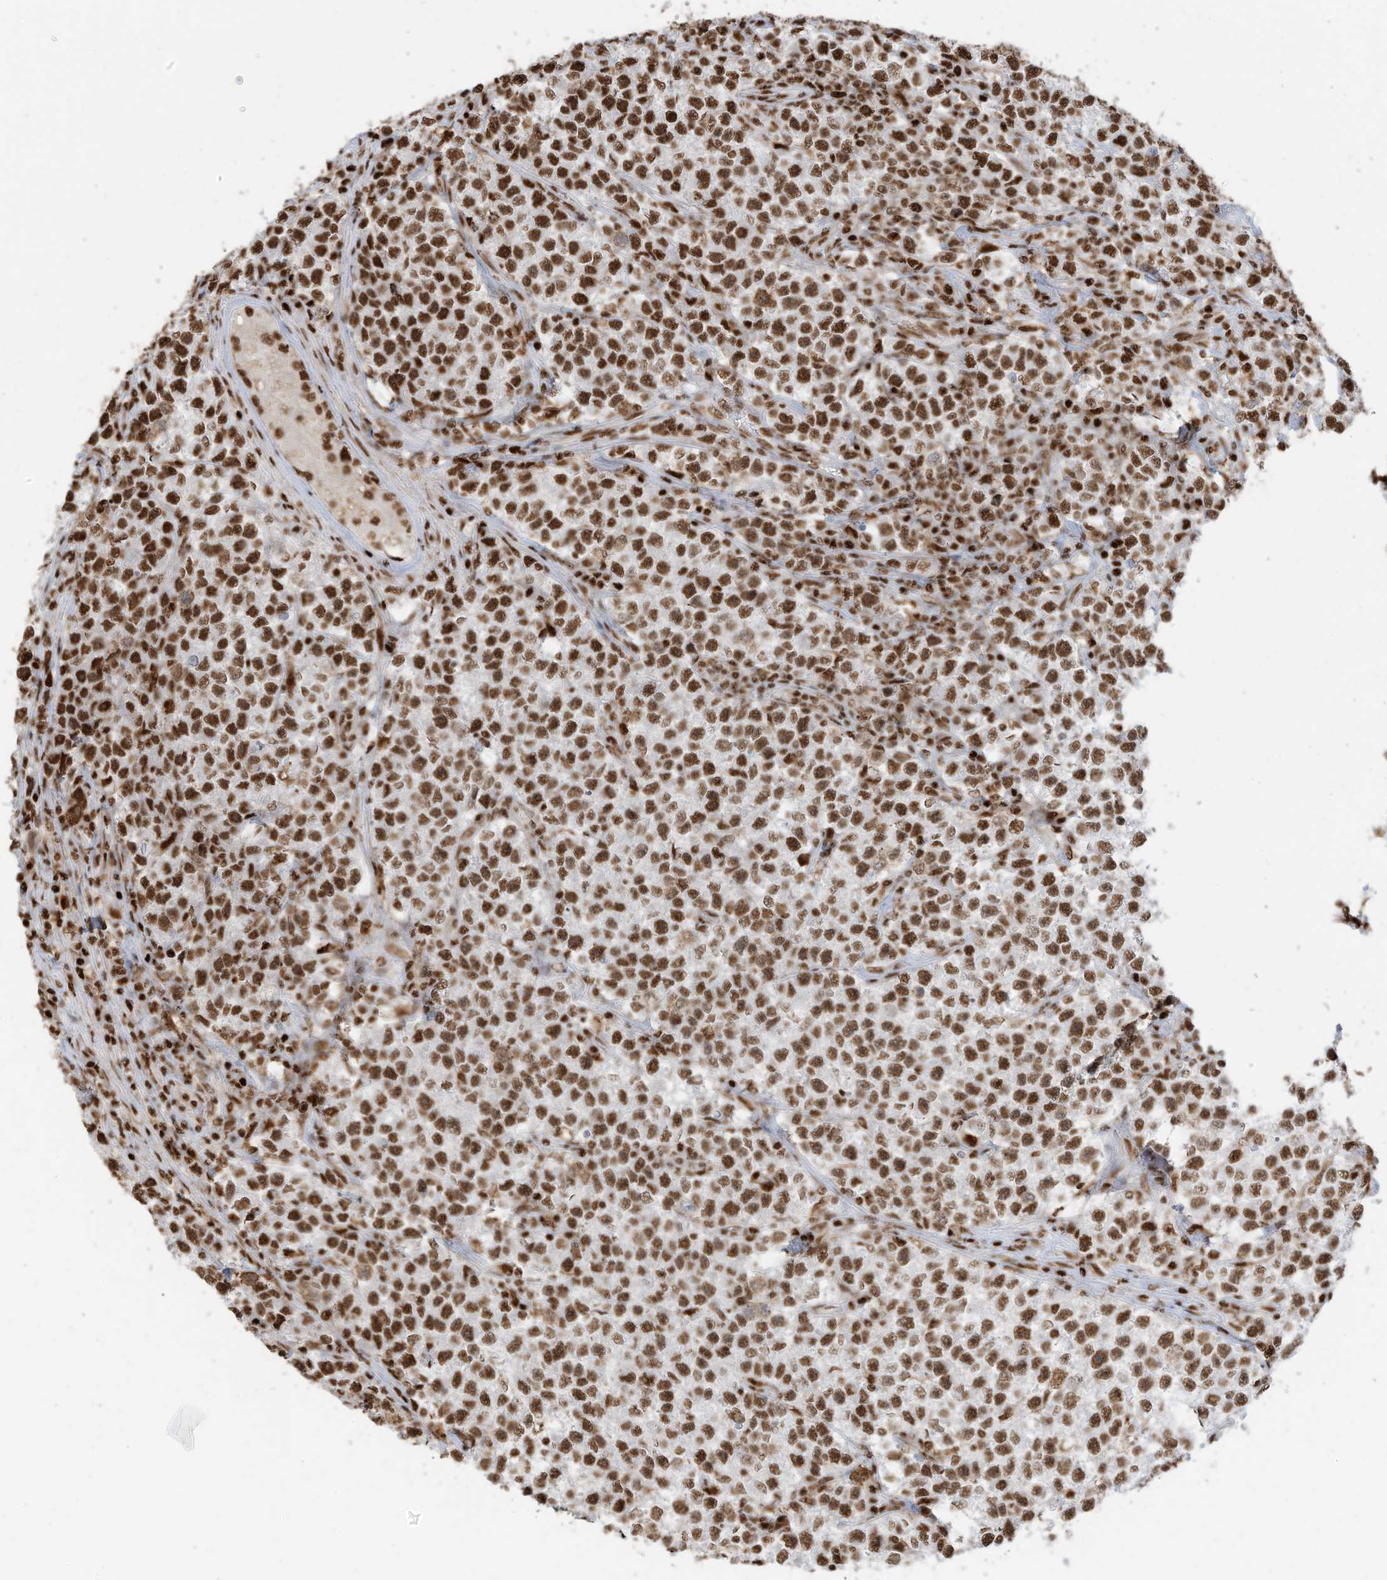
{"staining": {"intensity": "strong", "quantity": ">75%", "location": "nuclear"}, "tissue": "testis cancer", "cell_type": "Tumor cells", "image_type": "cancer", "snomed": [{"axis": "morphology", "description": "Seminoma, NOS"}, {"axis": "topography", "description": "Testis"}], "caption": "DAB (3,3'-diaminobenzidine) immunohistochemical staining of testis cancer reveals strong nuclear protein staining in approximately >75% of tumor cells.", "gene": "SAMD15", "patient": {"sex": "male", "age": 22}}